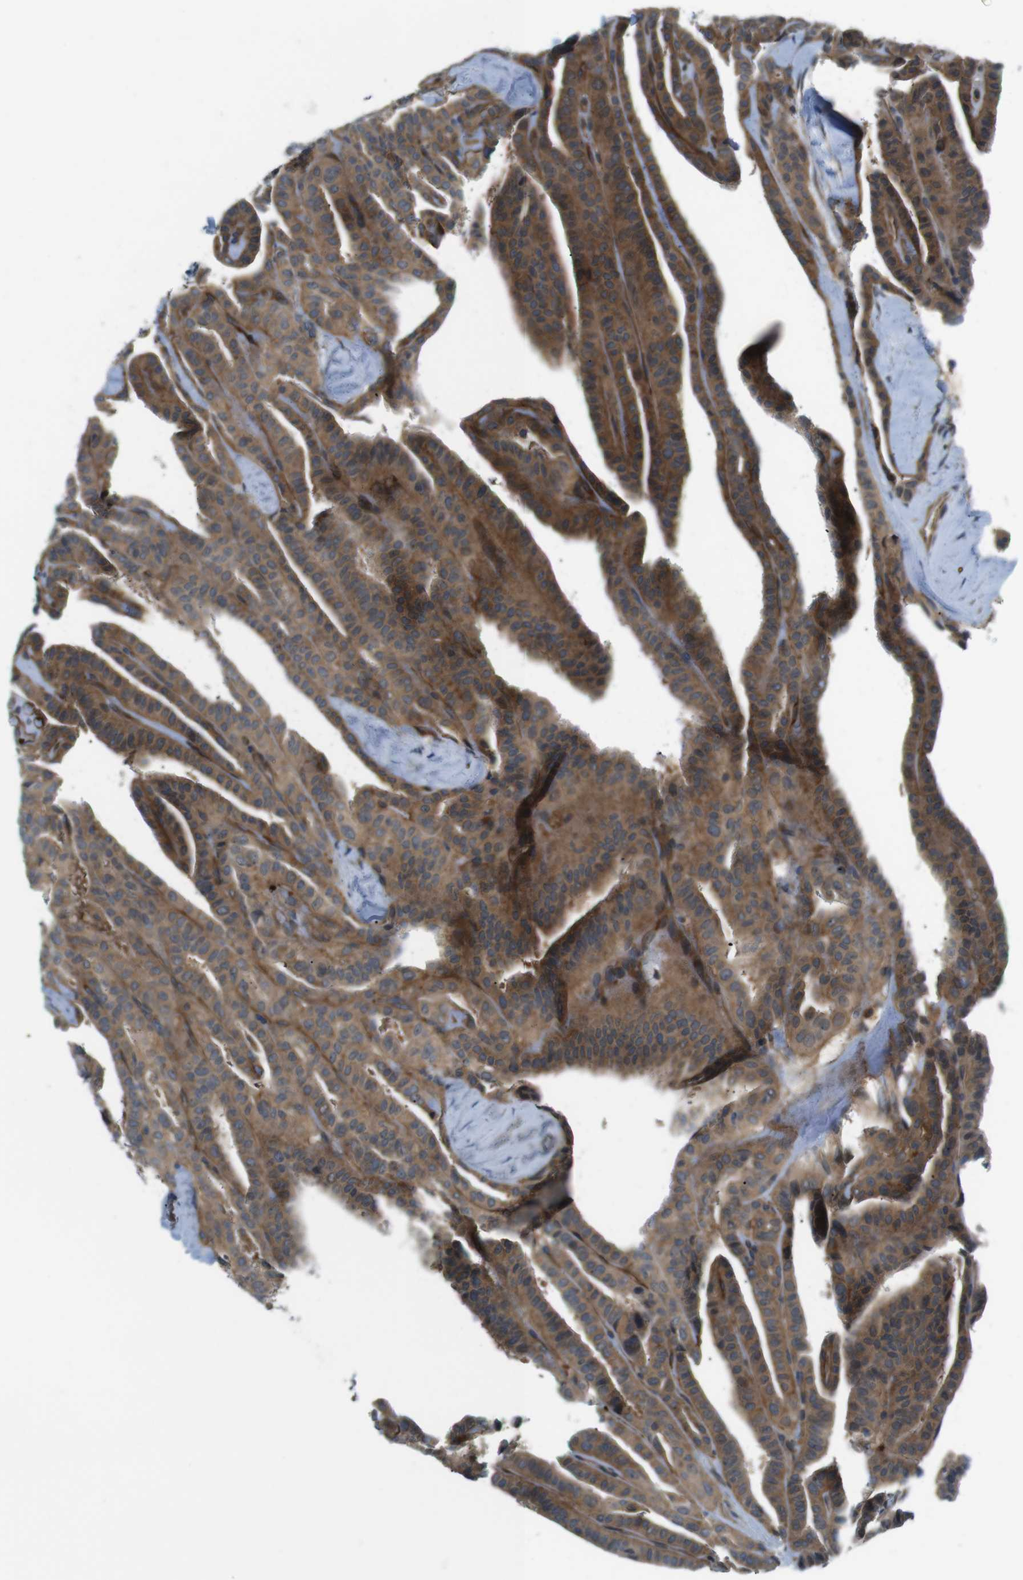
{"staining": {"intensity": "moderate", "quantity": ">75%", "location": "cytoplasmic/membranous"}, "tissue": "thyroid cancer", "cell_type": "Tumor cells", "image_type": "cancer", "snomed": [{"axis": "morphology", "description": "Papillary adenocarcinoma, NOS"}, {"axis": "topography", "description": "Thyroid gland"}], "caption": "This is an image of immunohistochemistry (IHC) staining of thyroid cancer (papillary adenocarcinoma), which shows moderate staining in the cytoplasmic/membranous of tumor cells.", "gene": "TSC1", "patient": {"sex": "male", "age": 77}}